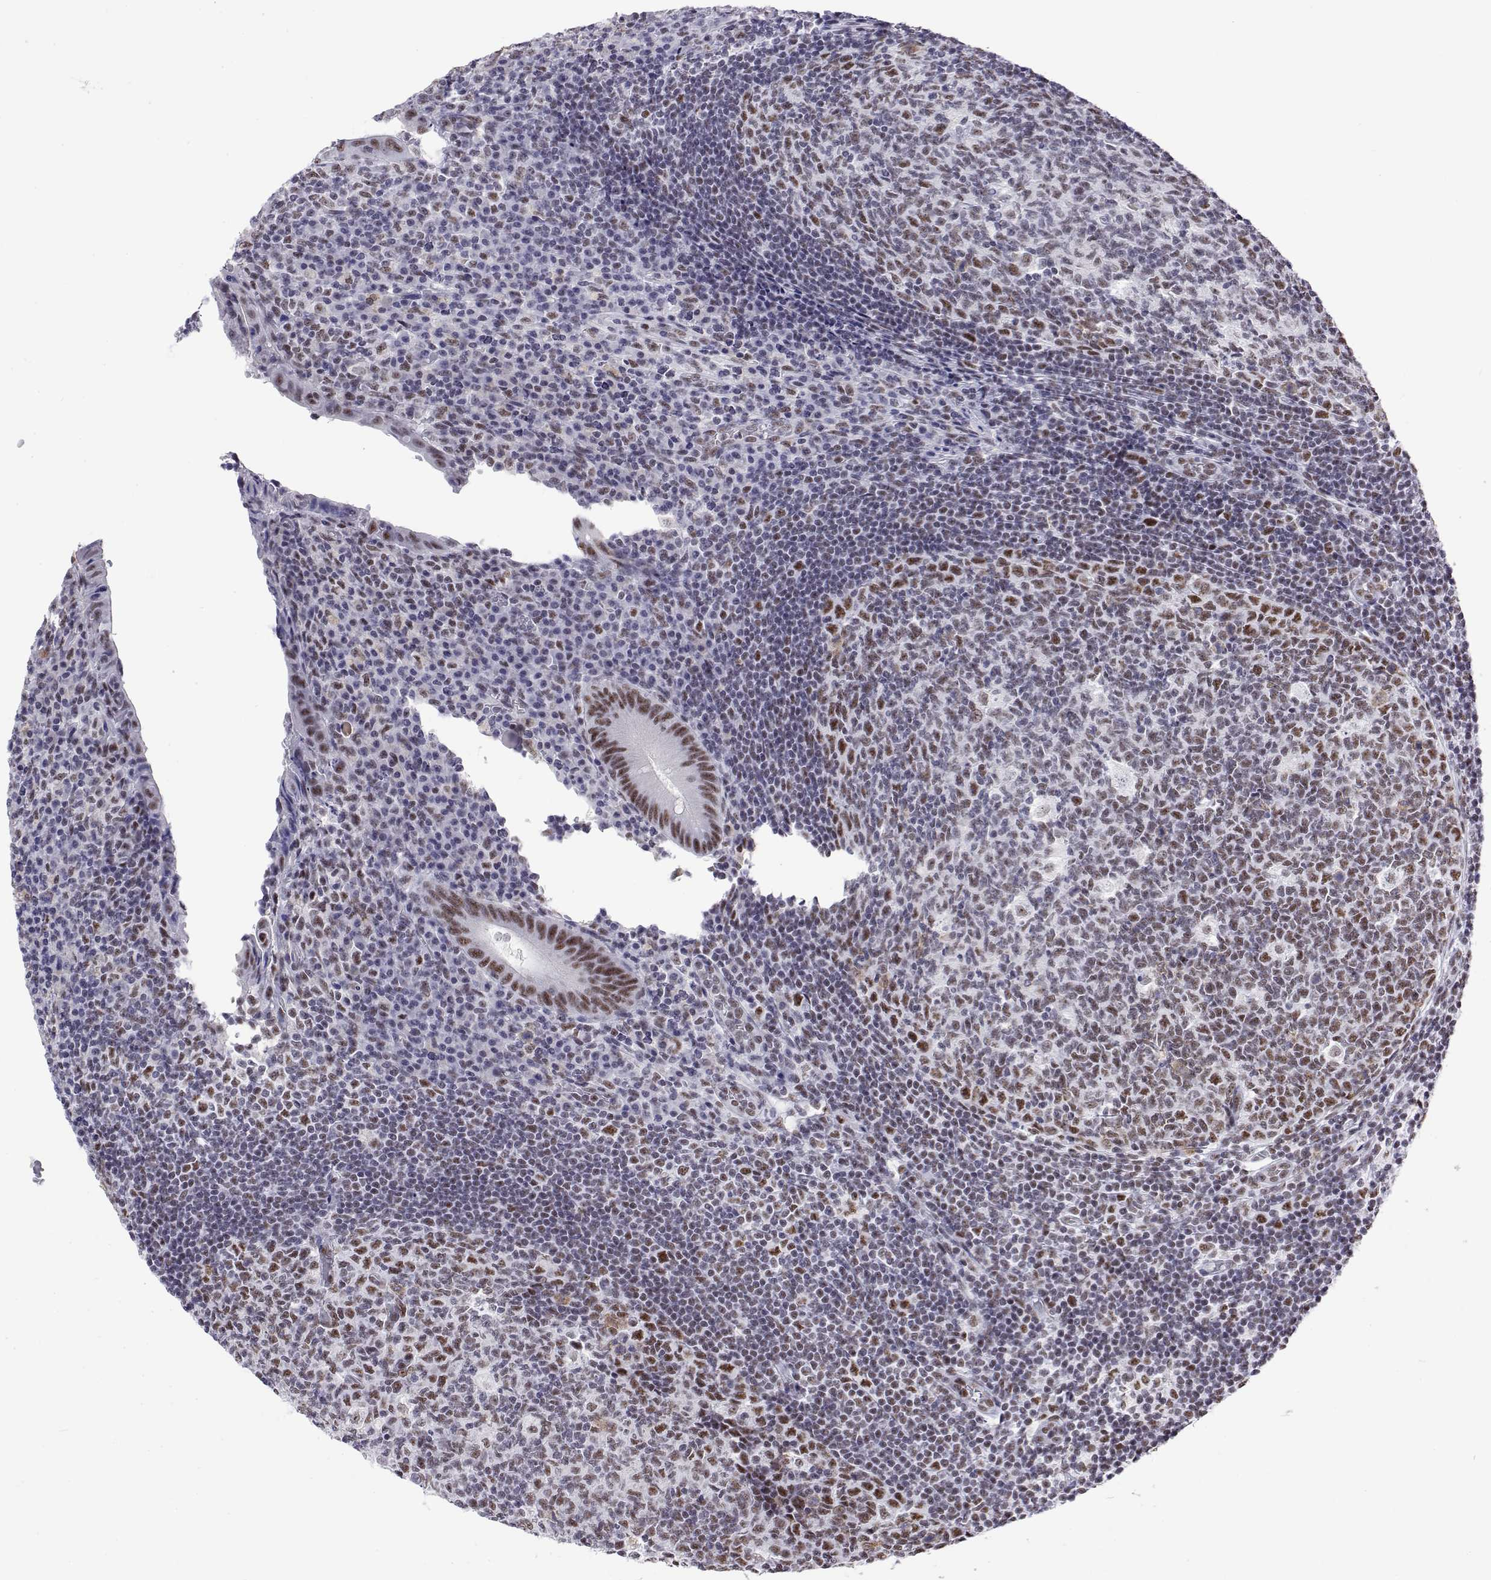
{"staining": {"intensity": "moderate", "quantity": "25%-75%", "location": "nuclear"}, "tissue": "appendix", "cell_type": "Glandular cells", "image_type": "normal", "snomed": [{"axis": "morphology", "description": "Normal tissue, NOS"}, {"axis": "topography", "description": "Appendix"}], "caption": "Glandular cells display moderate nuclear expression in about 25%-75% of cells in benign appendix. (DAB = brown stain, brightfield microscopy at high magnification).", "gene": "POLDIP3", "patient": {"sex": "male", "age": 18}}